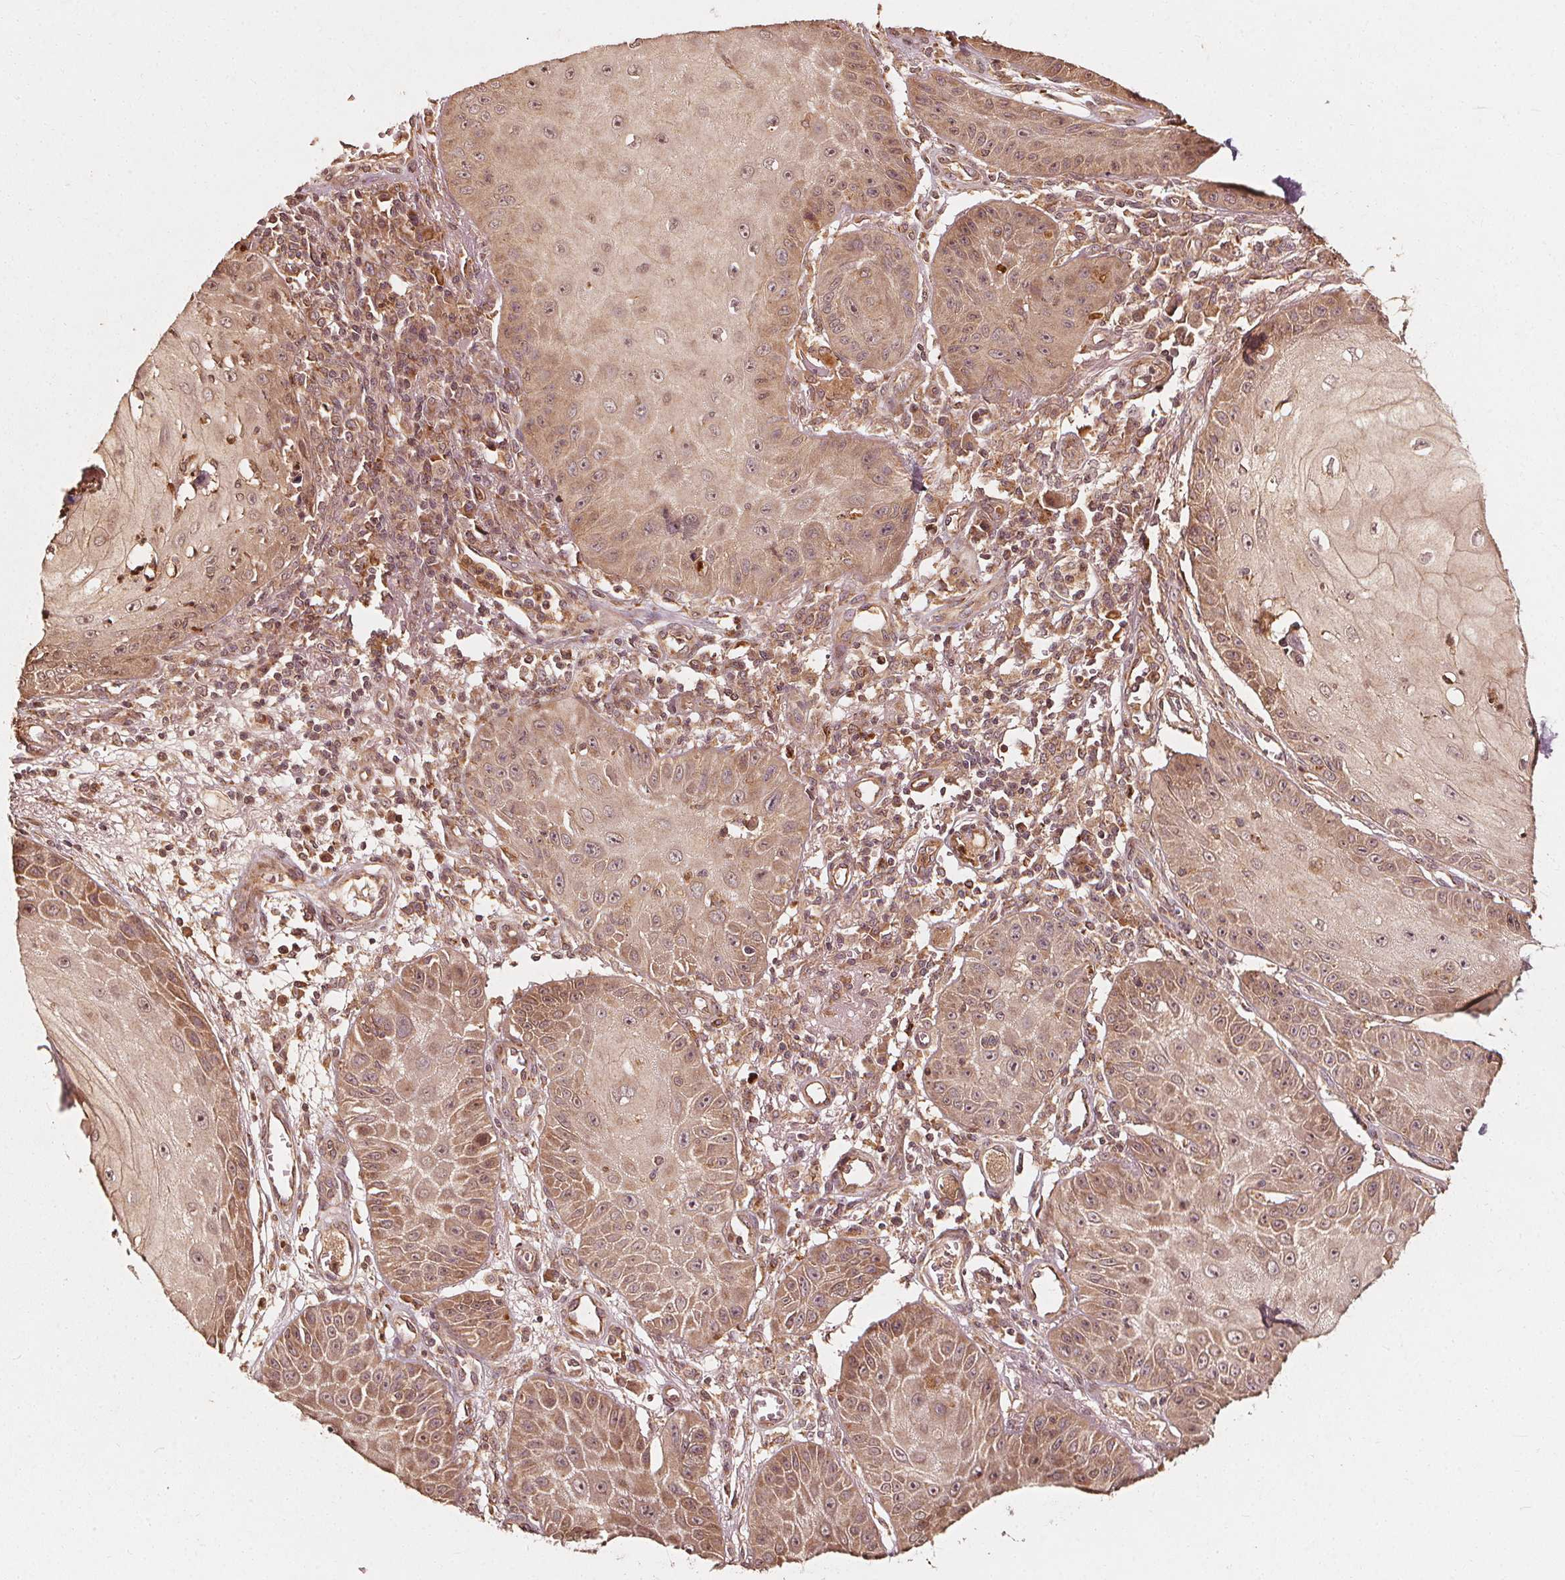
{"staining": {"intensity": "moderate", "quantity": ">75%", "location": "cytoplasmic/membranous,nuclear"}, "tissue": "skin cancer", "cell_type": "Tumor cells", "image_type": "cancer", "snomed": [{"axis": "morphology", "description": "Squamous cell carcinoma, NOS"}, {"axis": "topography", "description": "Skin"}], "caption": "A brown stain highlights moderate cytoplasmic/membranous and nuclear staining of a protein in skin squamous cell carcinoma tumor cells. Using DAB (3,3'-diaminobenzidine) (brown) and hematoxylin (blue) stains, captured at high magnification using brightfield microscopy.", "gene": "NPC1", "patient": {"sex": "male", "age": 70}}